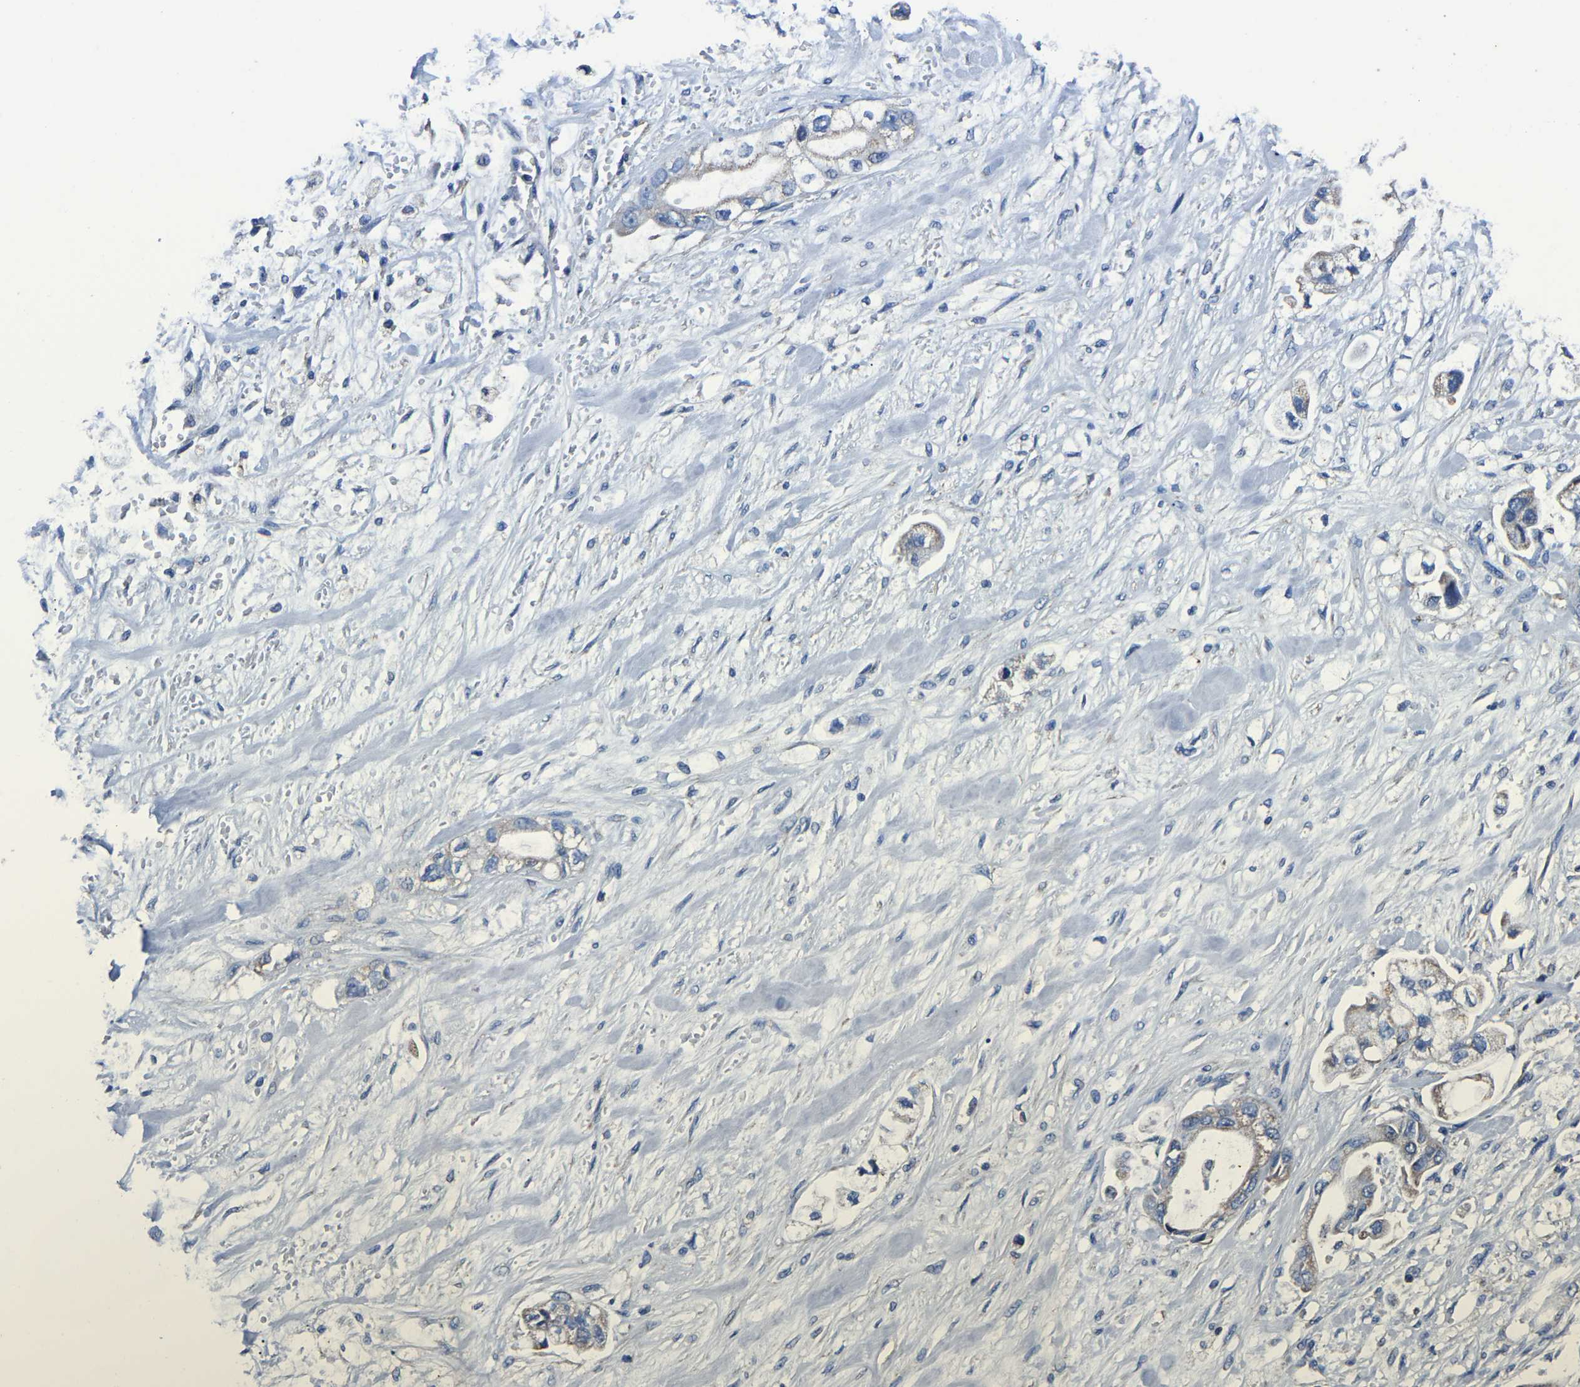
{"staining": {"intensity": "weak", "quantity": "<25%", "location": "cytoplasmic/membranous"}, "tissue": "stomach cancer", "cell_type": "Tumor cells", "image_type": "cancer", "snomed": [{"axis": "morphology", "description": "Normal tissue, NOS"}, {"axis": "morphology", "description": "Adenocarcinoma, NOS"}, {"axis": "topography", "description": "Stomach"}], "caption": "Adenocarcinoma (stomach) stained for a protein using immunohistochemistry shows no positivity tumor cells.", "gene": "ZCCHC7", "patient": {"sex": "male", "age": 62}}